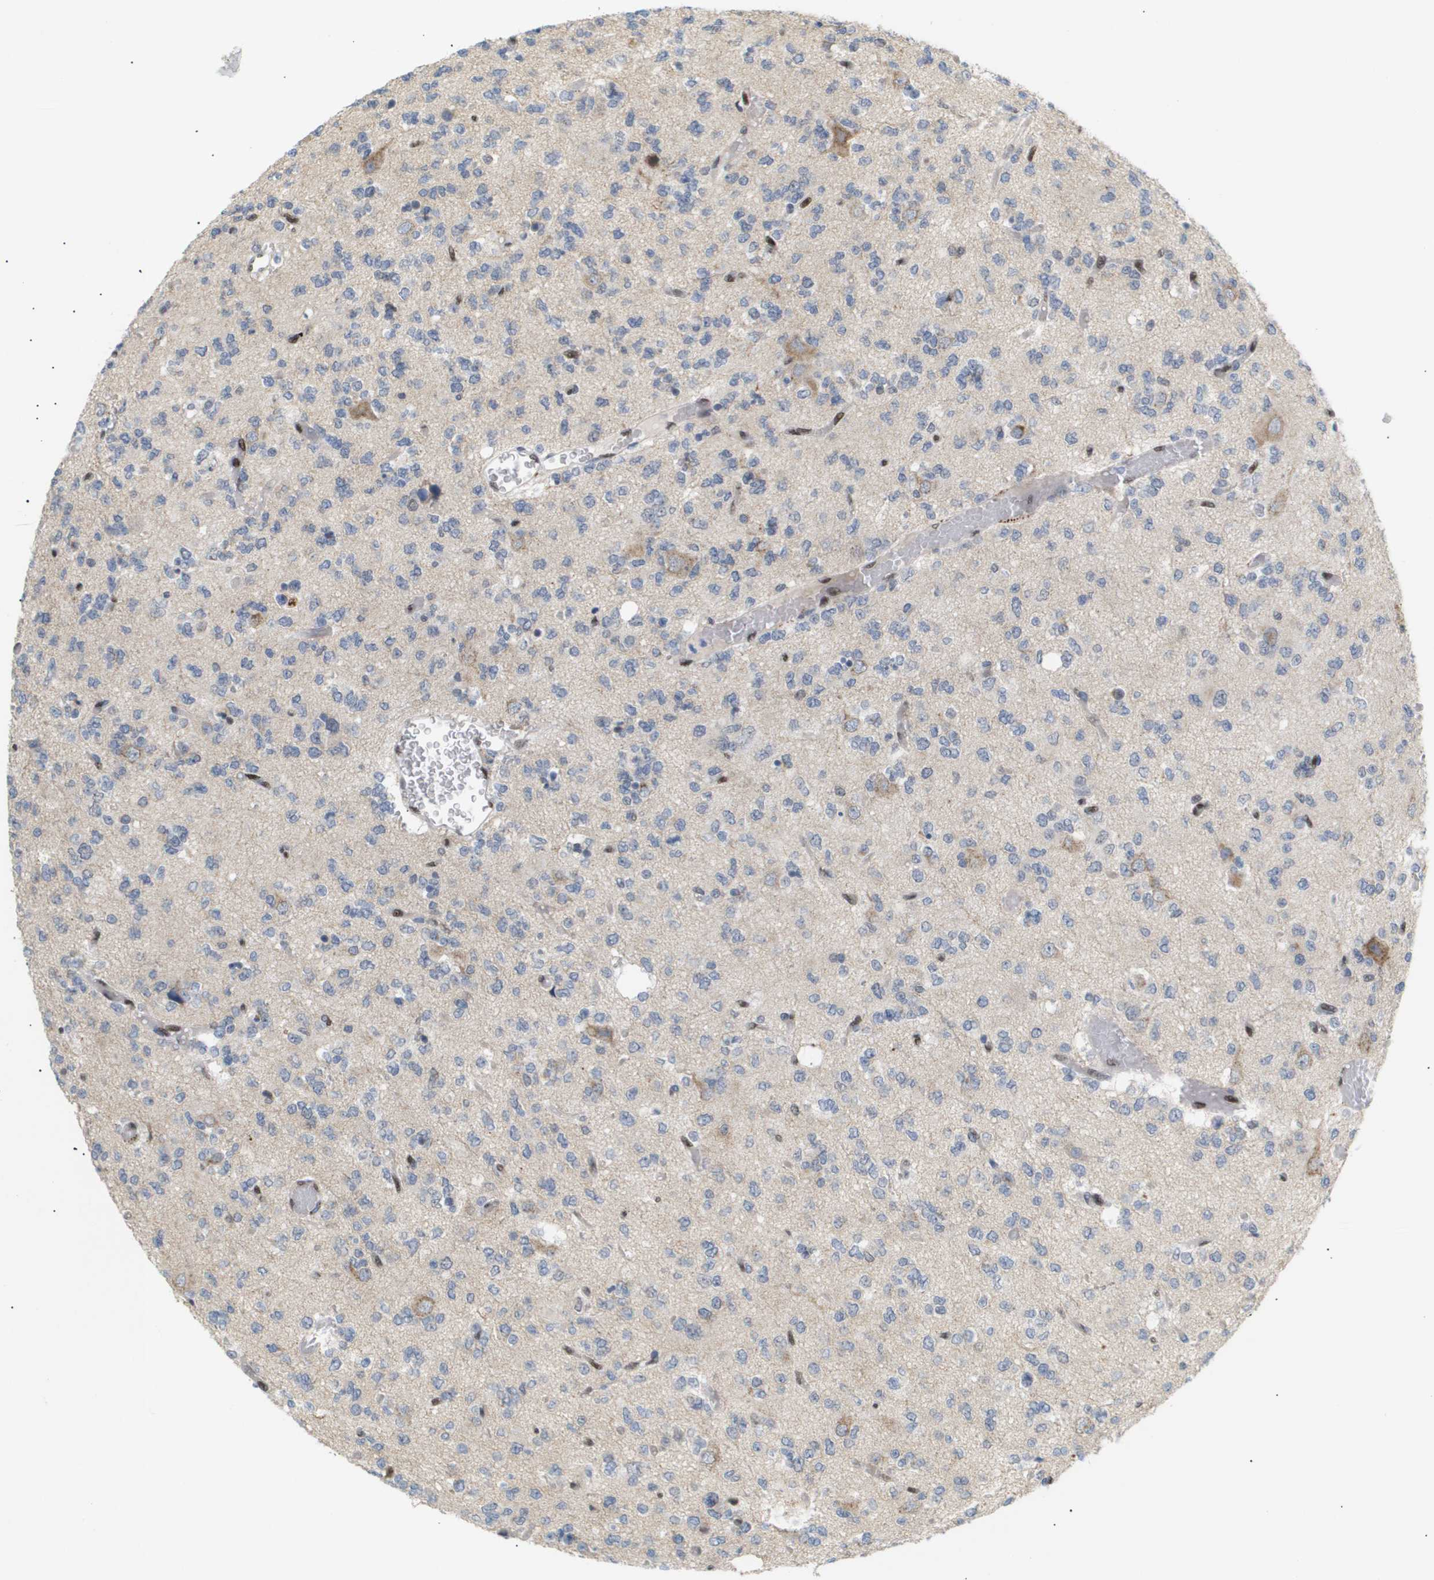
{"staining": {"intensity": "negative", "quantity": "none", "location": "none"}, "tissue": "glioma", "cell_type": "Tumor cells", "image_type": "cancer", "snomed": [{"axis": "morphology", "description": "Glioma, malignant, Low grade"}, {"axis": "topography", "description": "Brain"}], "caption": "The immunohistochemistry histopathology image has no significant staining in tumor cells of low-grade glioma (malignant) tissue.", "gene": "PPARD", "patient": {"sex": "male", "age": 38}}